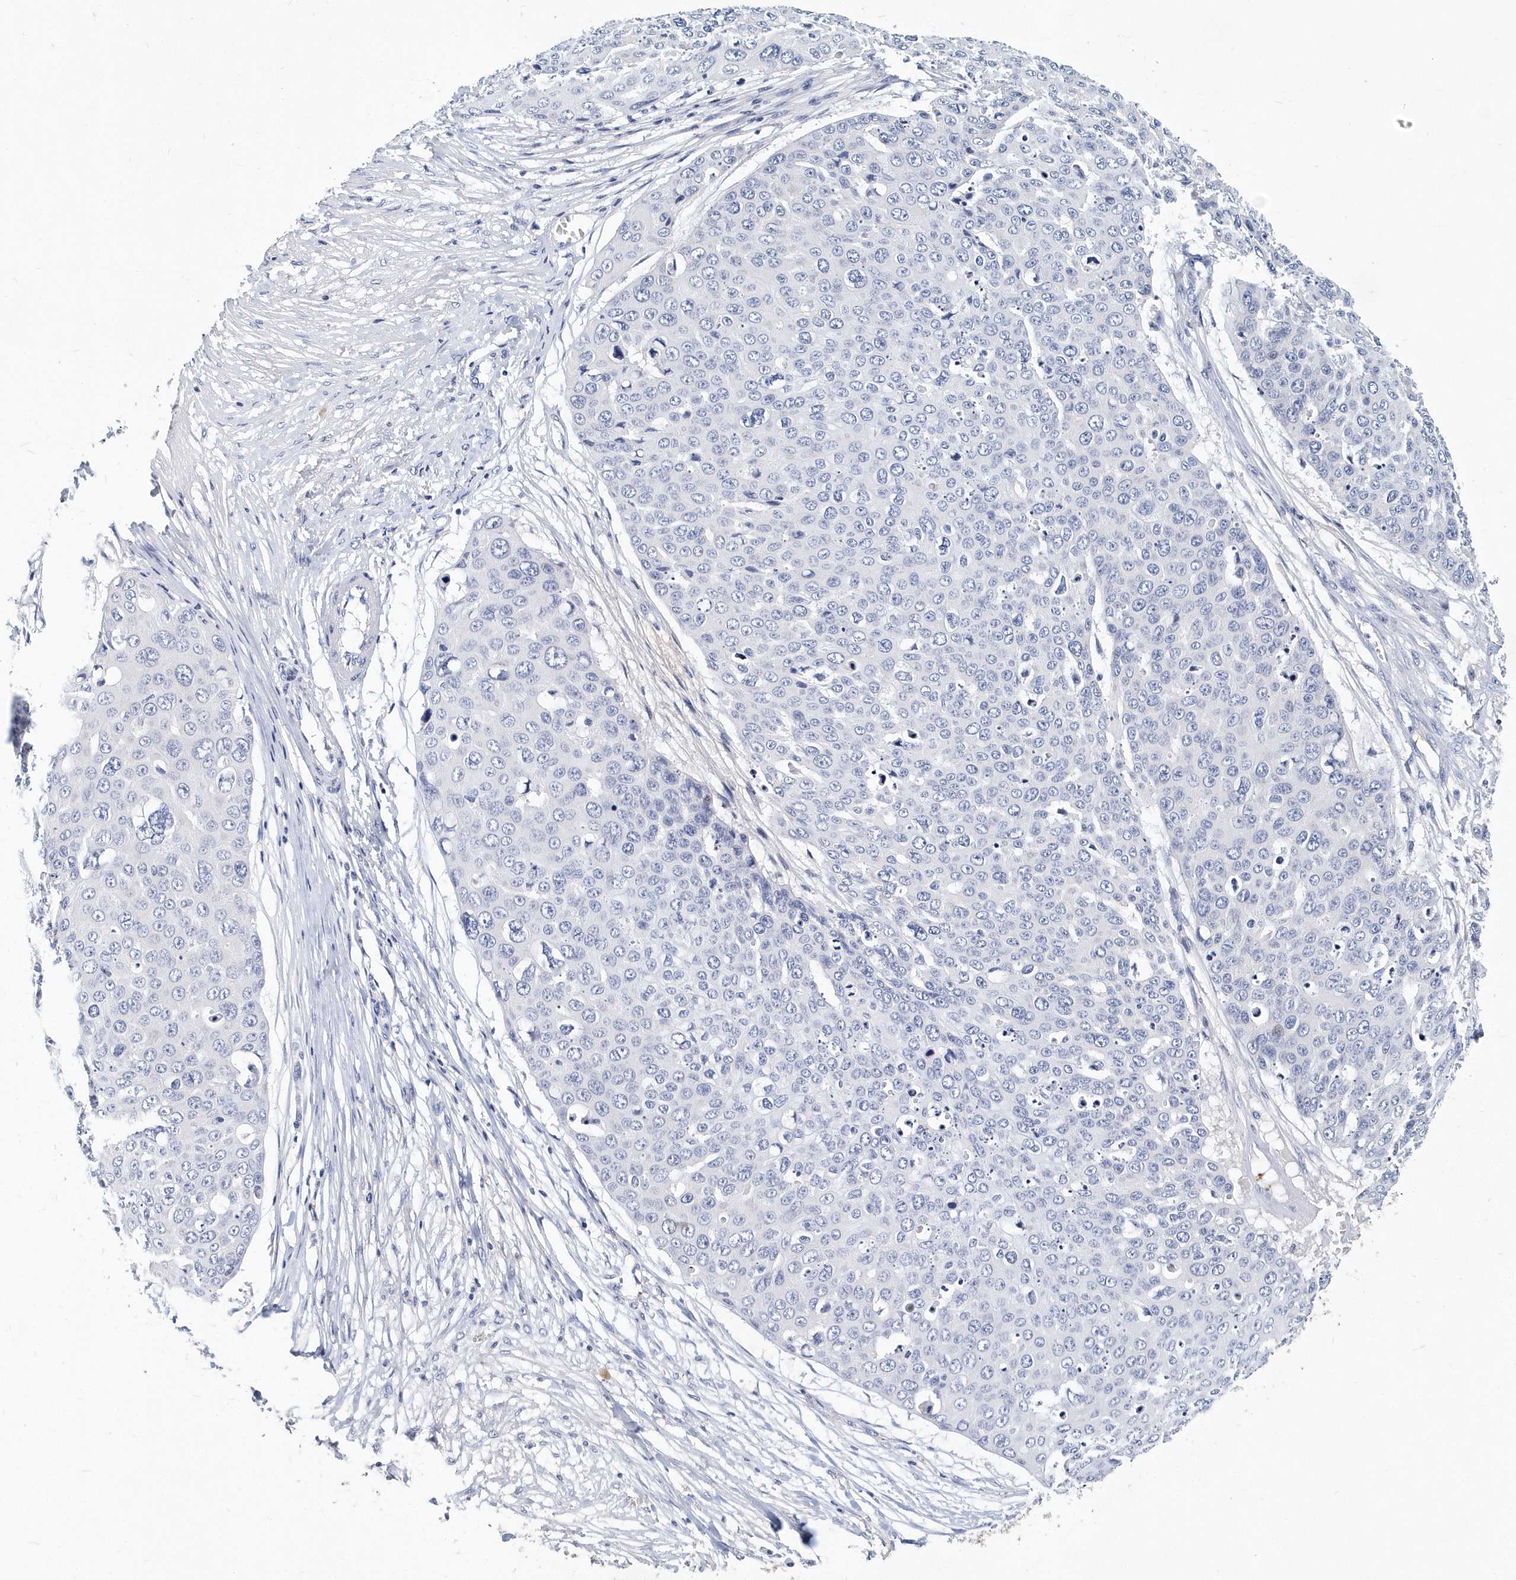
{"staining": {"intensity": "negative", "quantity": "none", "location": "none"}, "tissue": "skin cancer", "cell_type": "Tumor cells", "image_type": "cancer", "snomed": [{"axis": "morphology", "description": "Squamous cell carcinoma, NOS"}, {"axis": "topography", "description": "Skin"}], "caption": "IHC histopathology image of neoplastic tissue: skin cancer (squamous cell carcinoma) stained with DAB (3,3'-diaminobenzidine) reveals no significant protein expression in tumor cells.", "gene": "ITGA2B", "patient": {"sex": "male", "age": 71}}